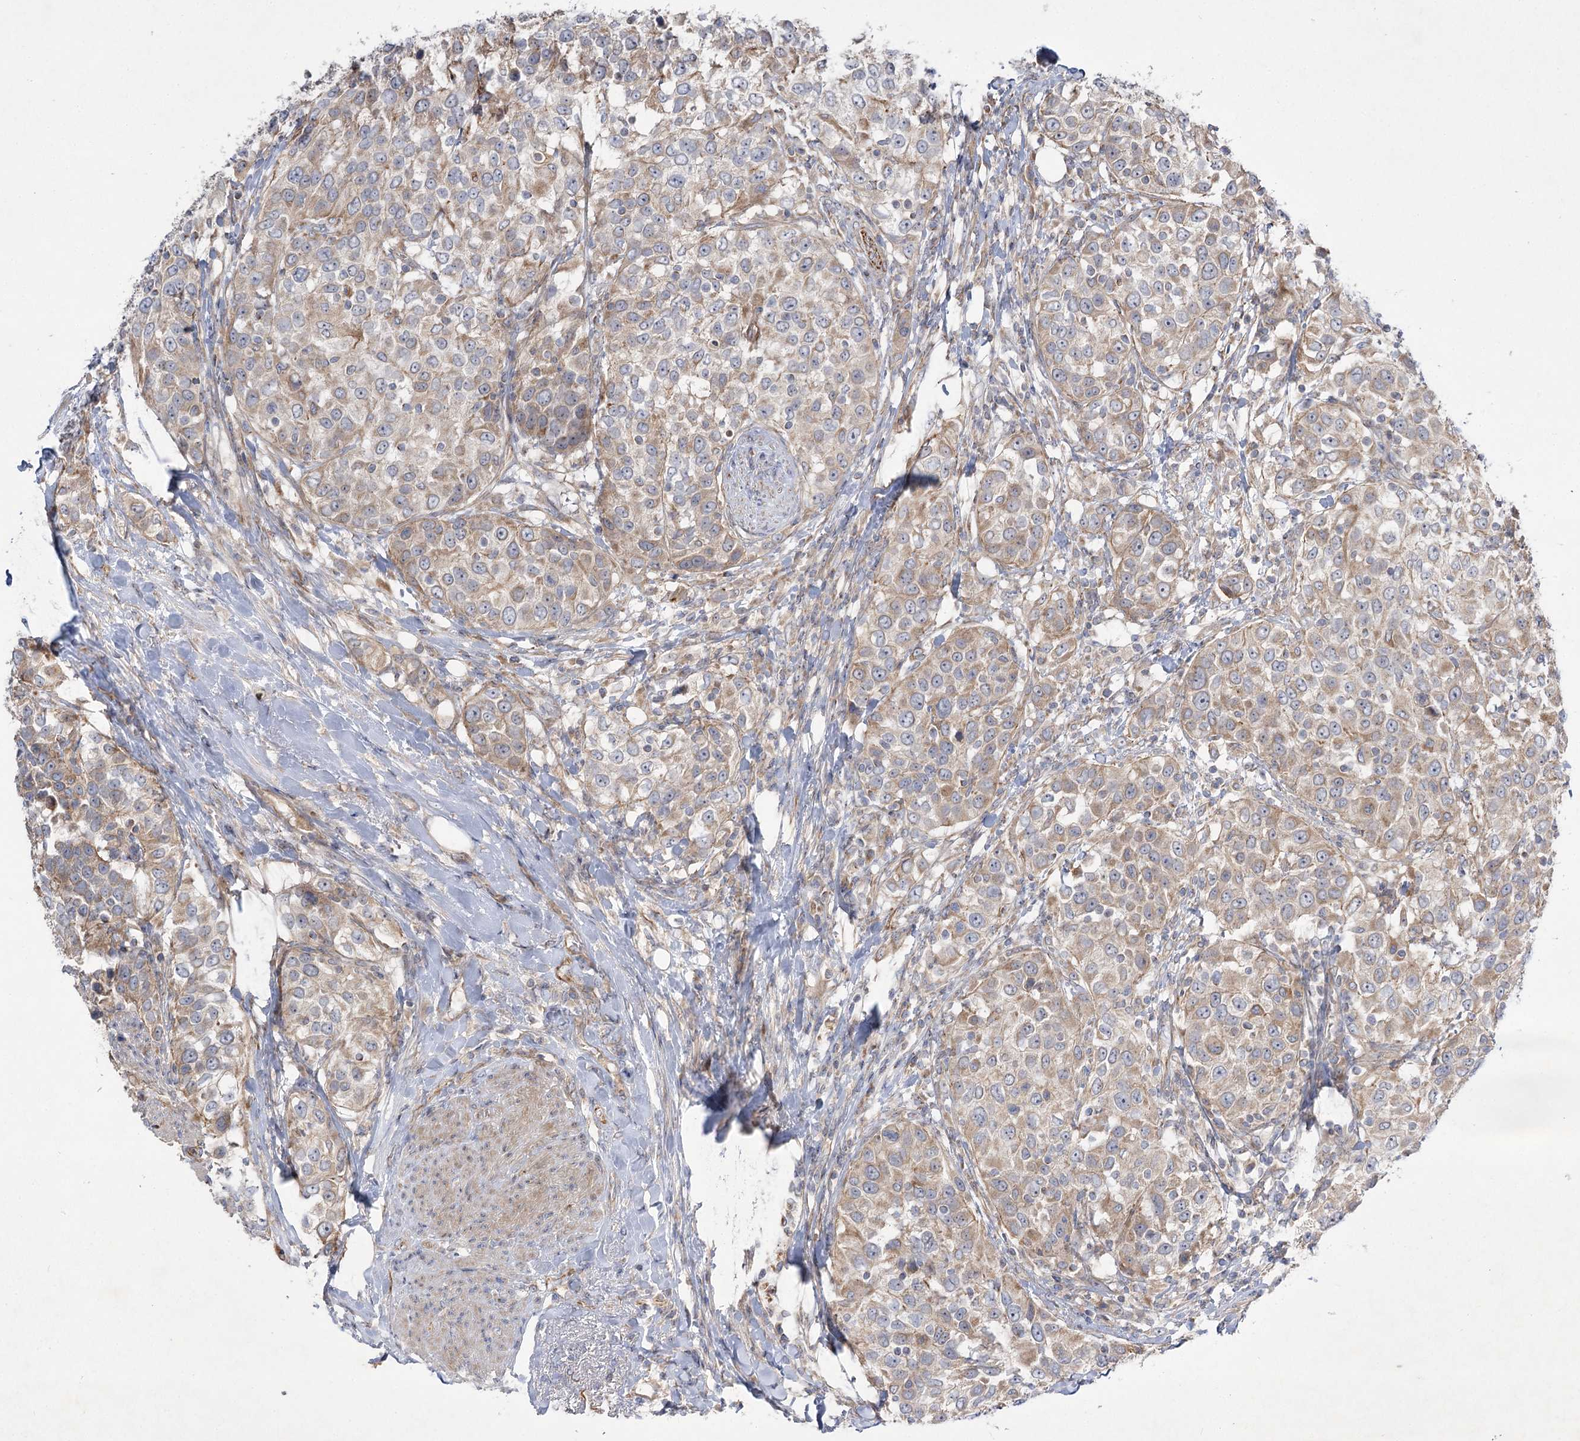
{"staining": {"intensity": "weak", "quantity": "25%-75%", "location": "cytoplasmic/membranous"}, "tissue": "urothelial cancer", "cell_type": "Tumor cells", "image_type": "cancer", "snomed": [{"axis": "morphology", "description": "Urothelial carcinoma, High grade"}, {"axis": "topography", "description": "Urinary bladder"}], "caption": "A low amount of weak cytoplasmic/membranous staining is seen in approximately 25%-75% of tumor cells in urothelial cancer tissue. (DAB IHC with brightfield microscopy, high magnification).", "gene": "KIAA0825", "patient": {"sex": "female", "age": 80}}